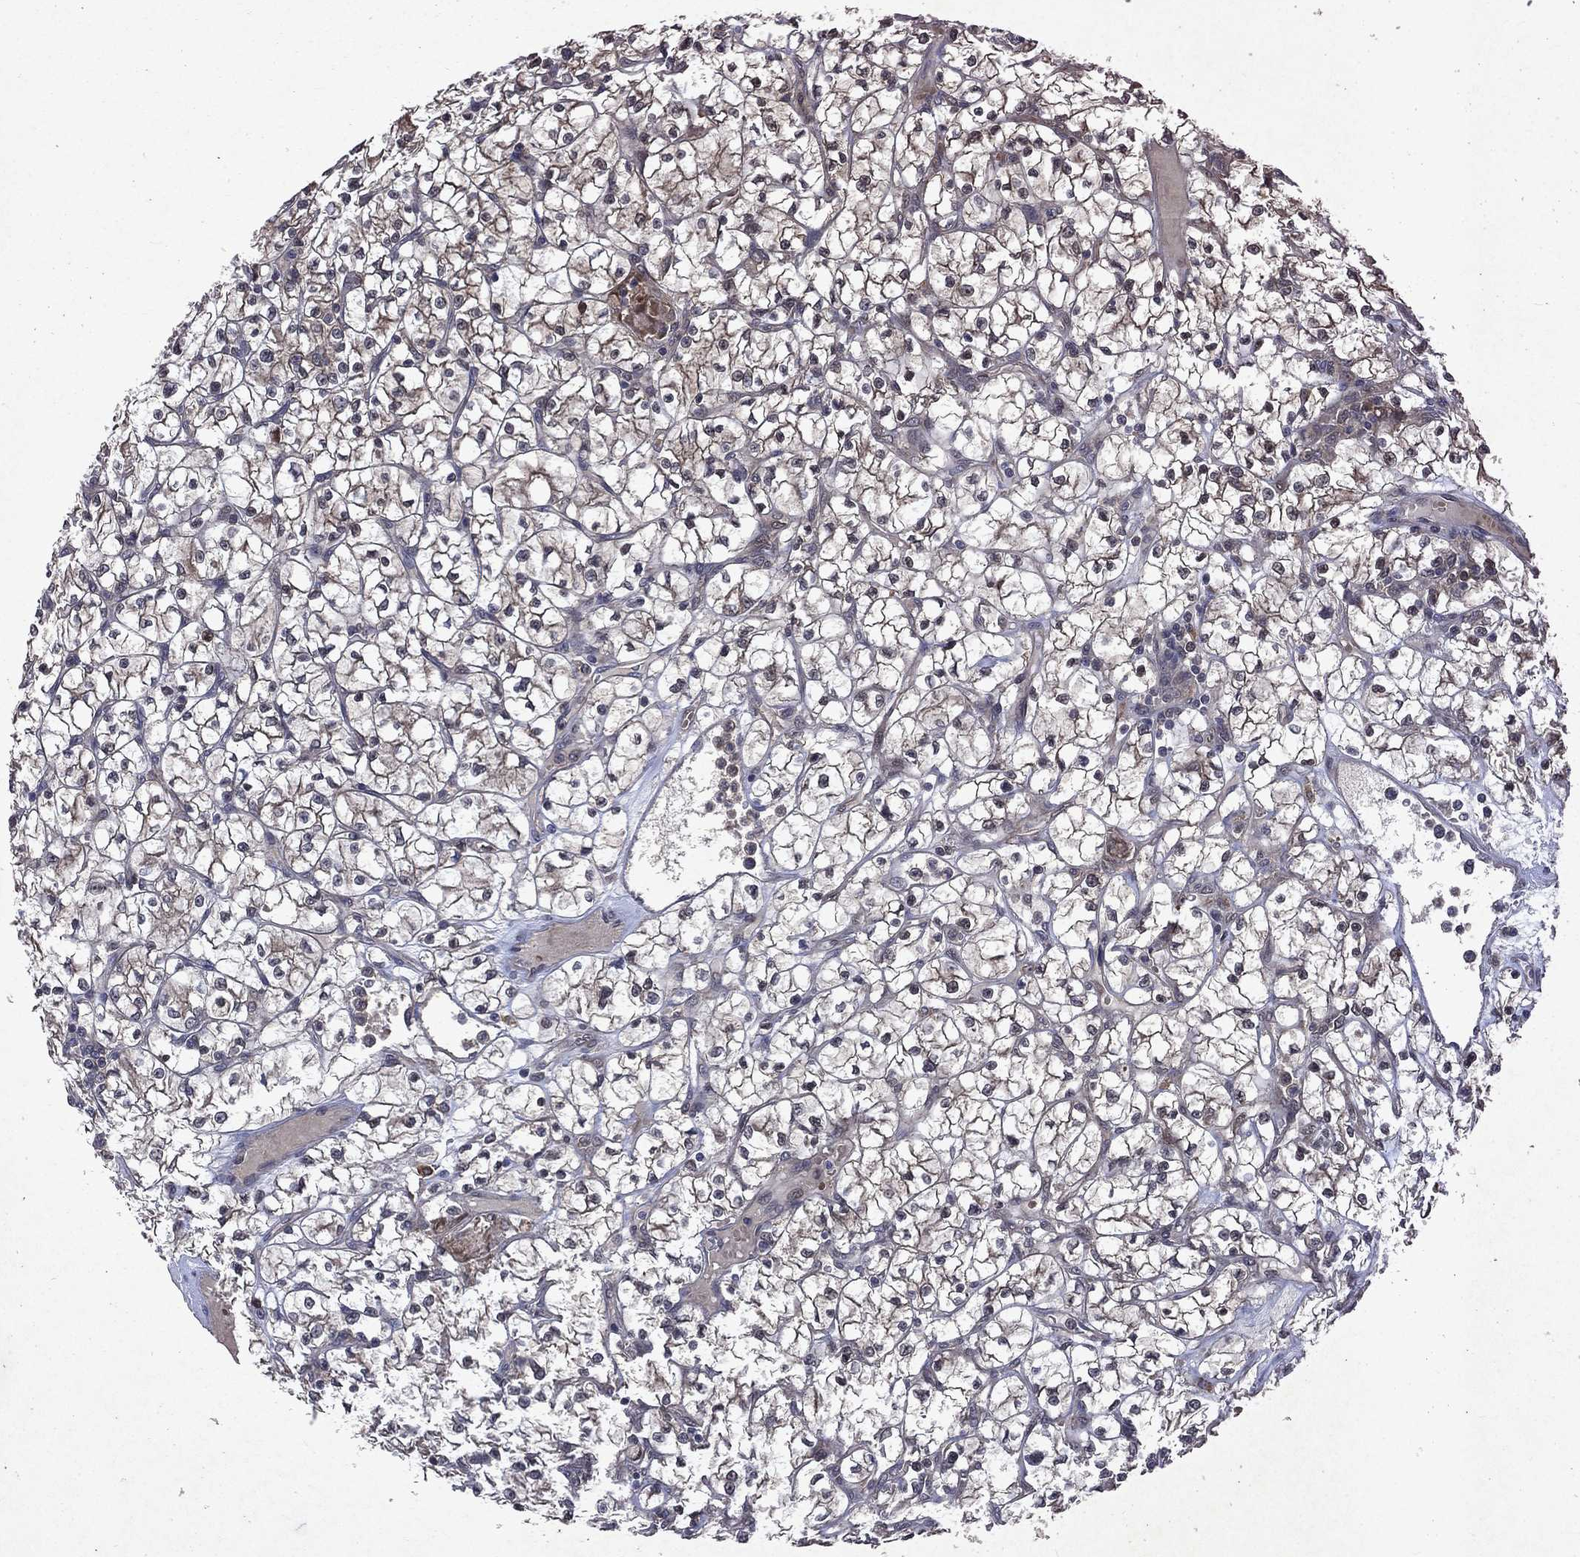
{"staining": {"intensity": "weak", "quantity": "<25%", "location": "cytoplasmic/membranous"}, "tissue": "renal cancer", "cell_type": "Tumor cells", "image_type": "cancer", "snomed": [{"axis": "morphology", "description": "Adenocarcinoma, NOS"}, {"axis": "topography", "description": "Kidney"}], "caption": "This is an immunohistochemistry (IHC) image of human renal adenocarcinoma. There is no staining in tumor cells.", "gene": "MTAP", "patient": {"sex": "female", "age": 64}}